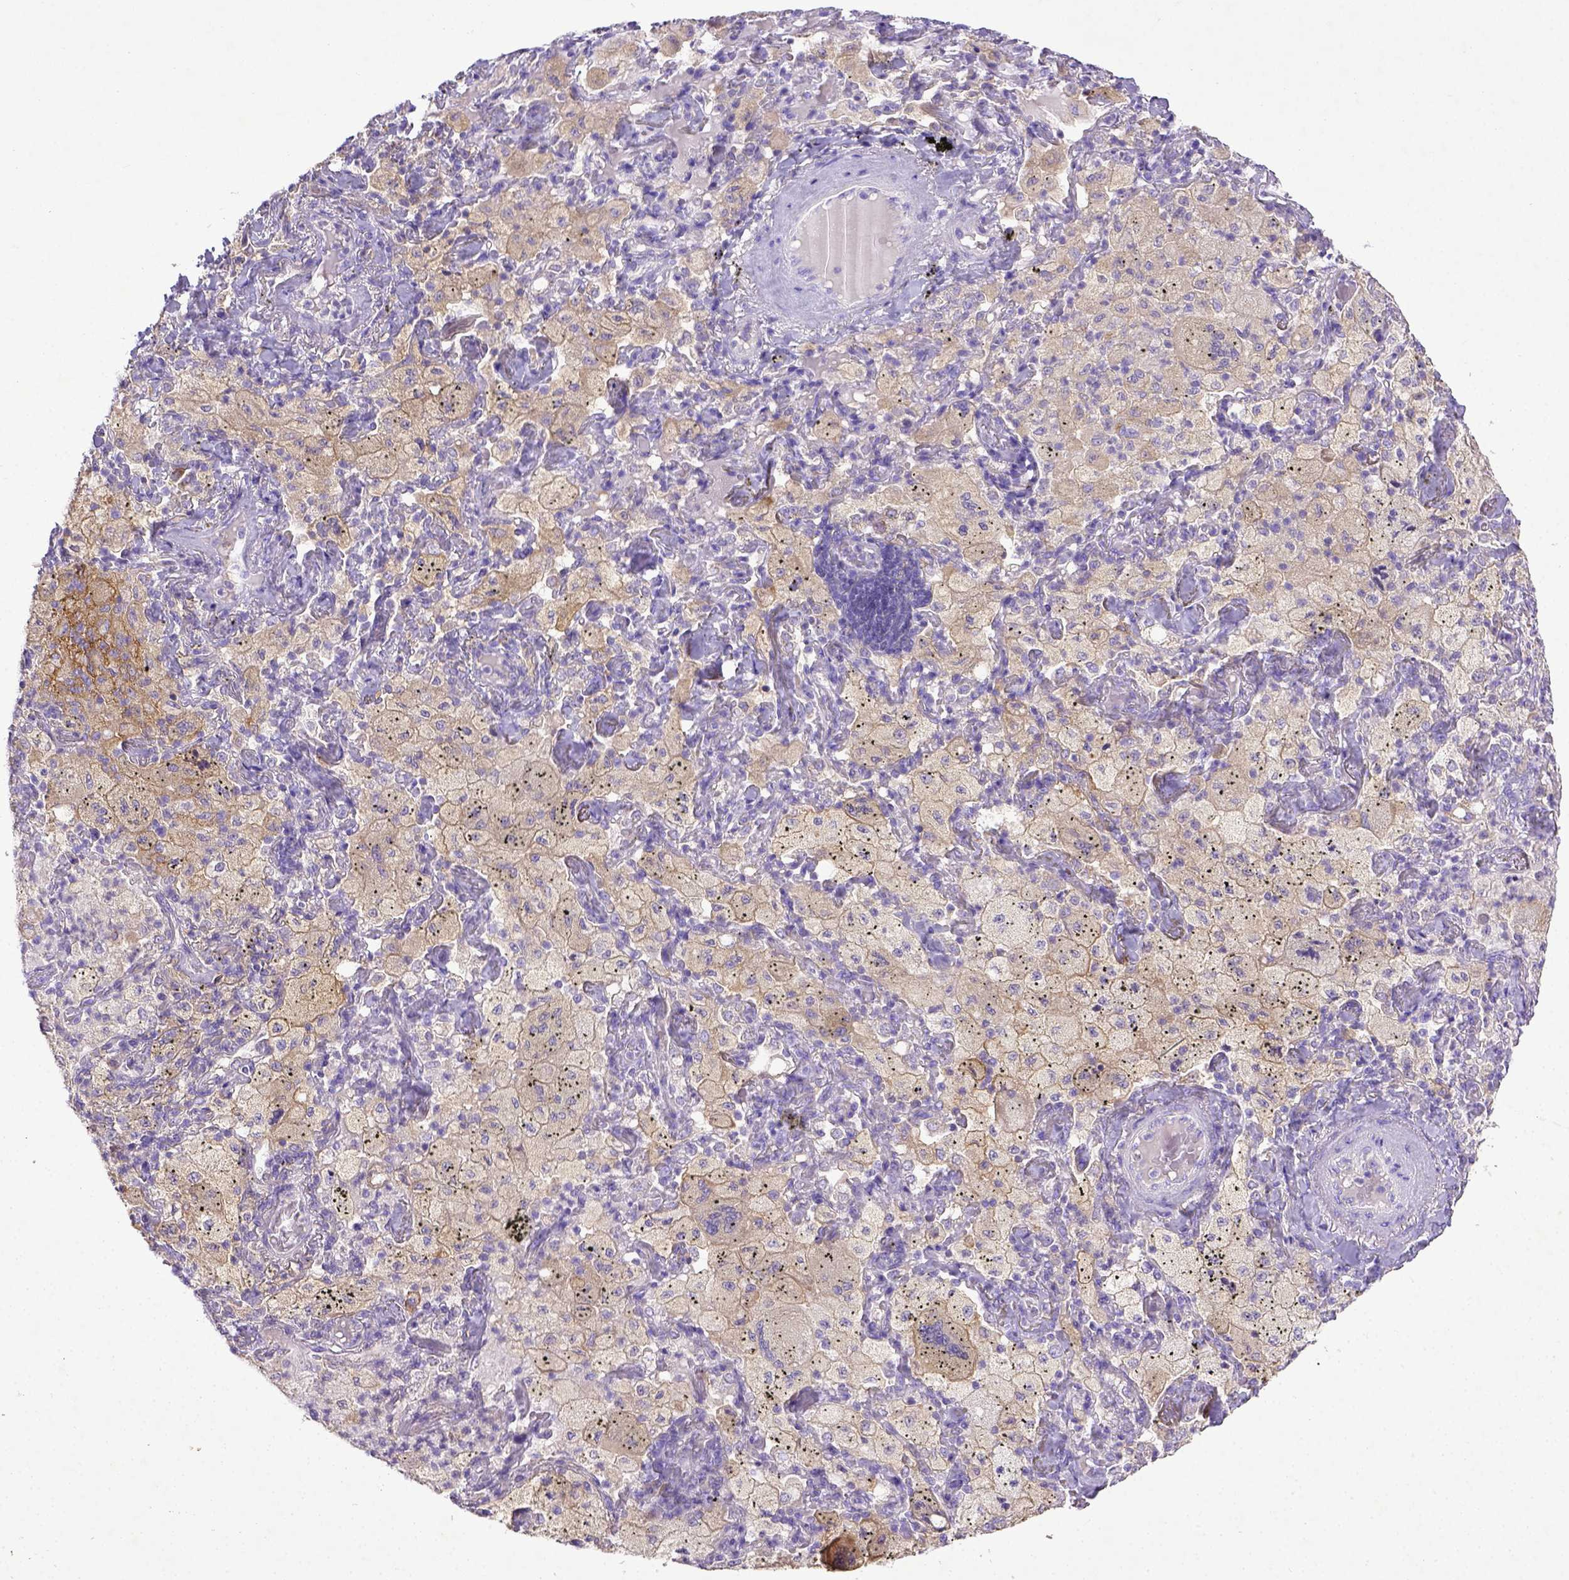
{"staining": {"intensity": "negative", "quantity": "none", "location": "none"}, "tissue": "lung cancer", "cell_type": "Tumor cells", "image_type": "cancer", "snomed": [{"axis": "morphology", "description": "Adenocarcinoma, NOS"}, {"axis": "topography", "description": "Lung"}], "caption": "The histopathology image exhibits no staining of tumor cells in lung cancer (adenocarcinoma).", "gene": "CD40", "patient": {"sex": "female", "age": 73}}